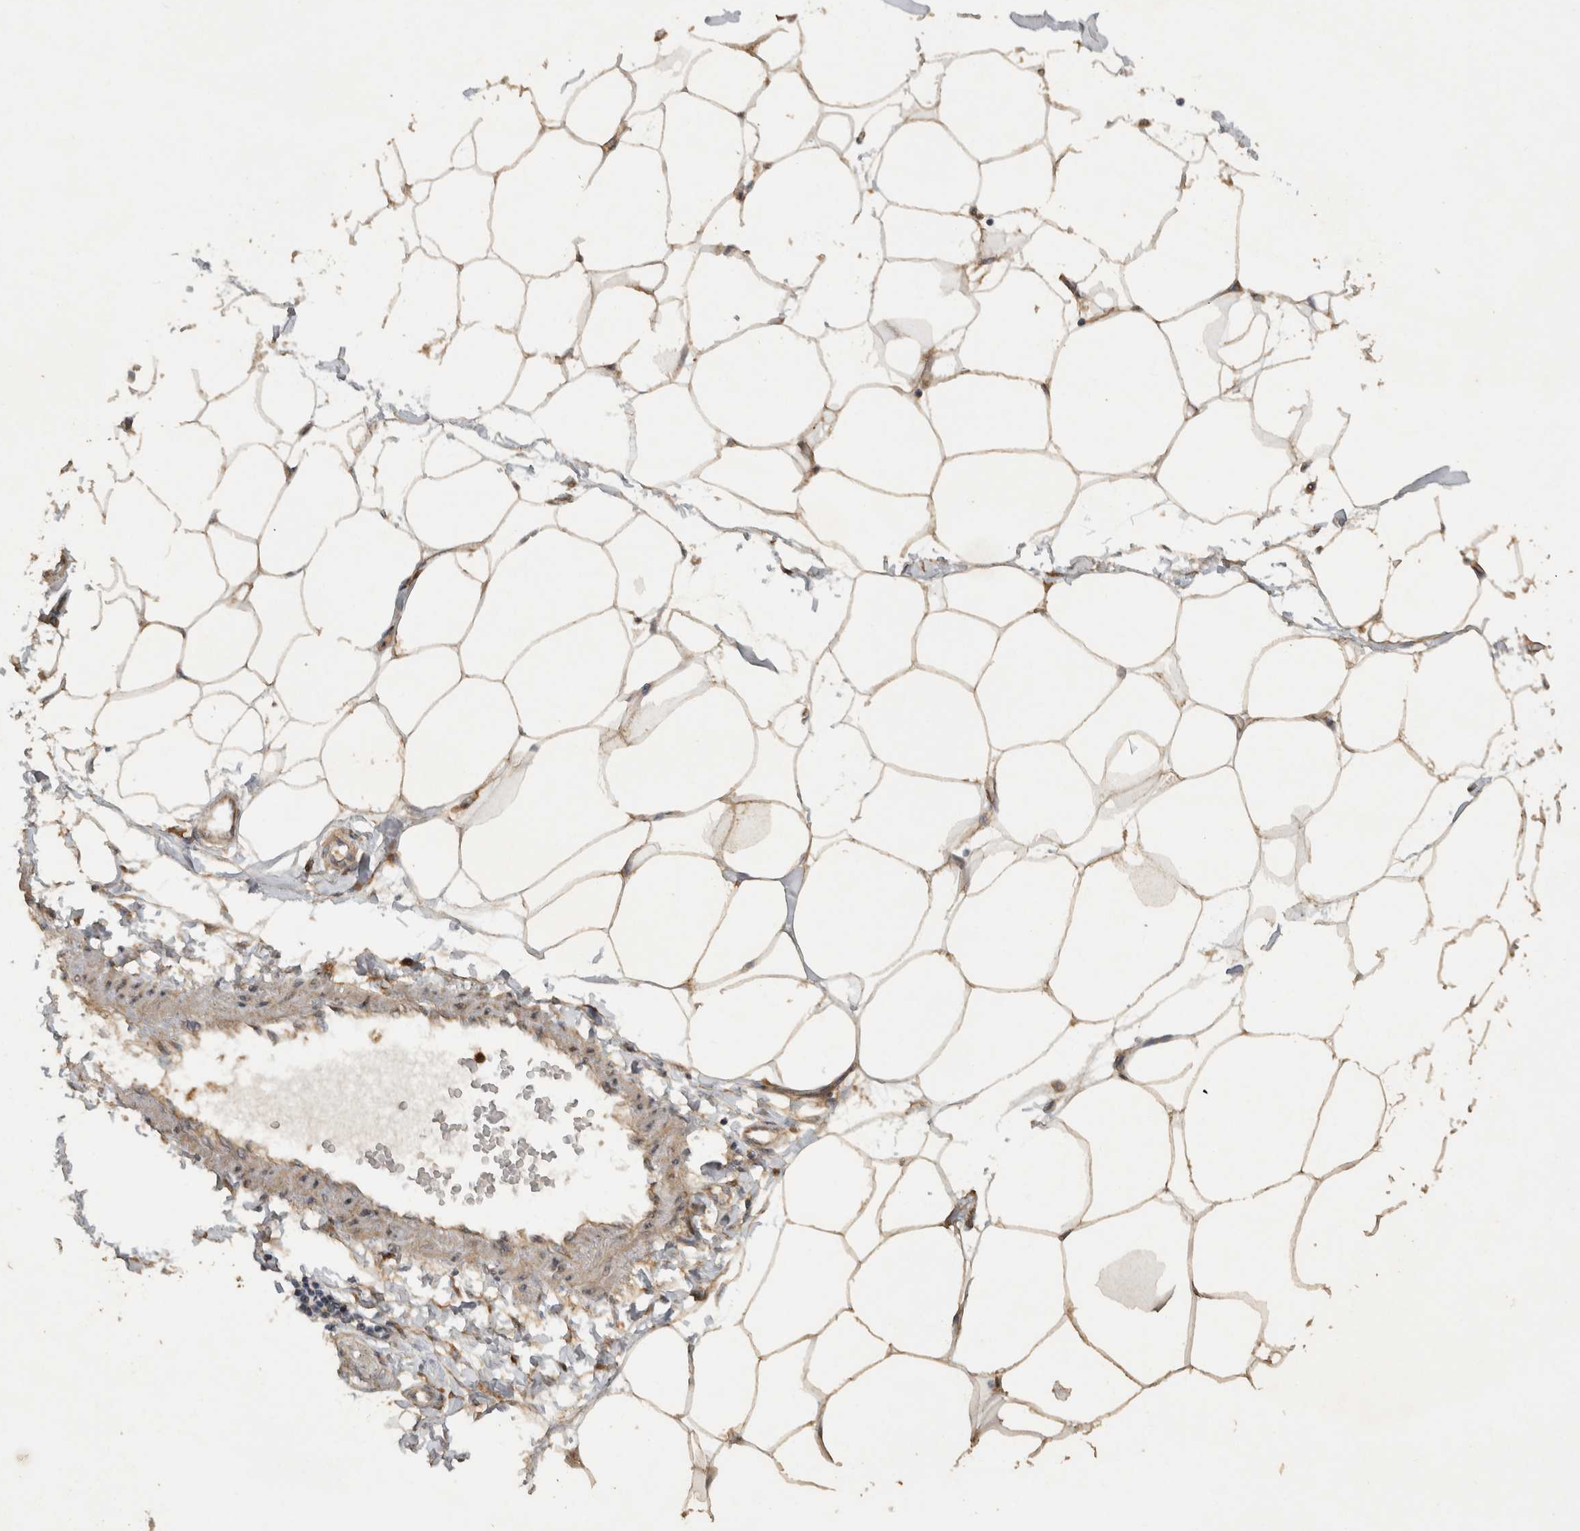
{"staining": {"intensity": "moderate", "quantity": ">75%", "location": "cytoplasmic/membranous"}, "tissue": "adipose tissue", "cell_type": "Adipocytes", "image_type": "normal", "snomed": [{"axis": "morphology", "description": "Normal tissue, NOS"}, {"axis": "morphology", "description": "Adenocarcinoma, NOS"}, {"axis": "topography", "description": "Colon"}, {"axis": "topography", "description": "Peripheral nerve tissue"}], "caption": "IHC photomicrograph of unremarkable human adipose tissue stained for a protein (brown), which reveals medium levels of moderate cytoplasmic/membranous expression in about >75% of adipocytes.", "gene": "VEPH1", "patient": {"sex": "male", "age": 14}}